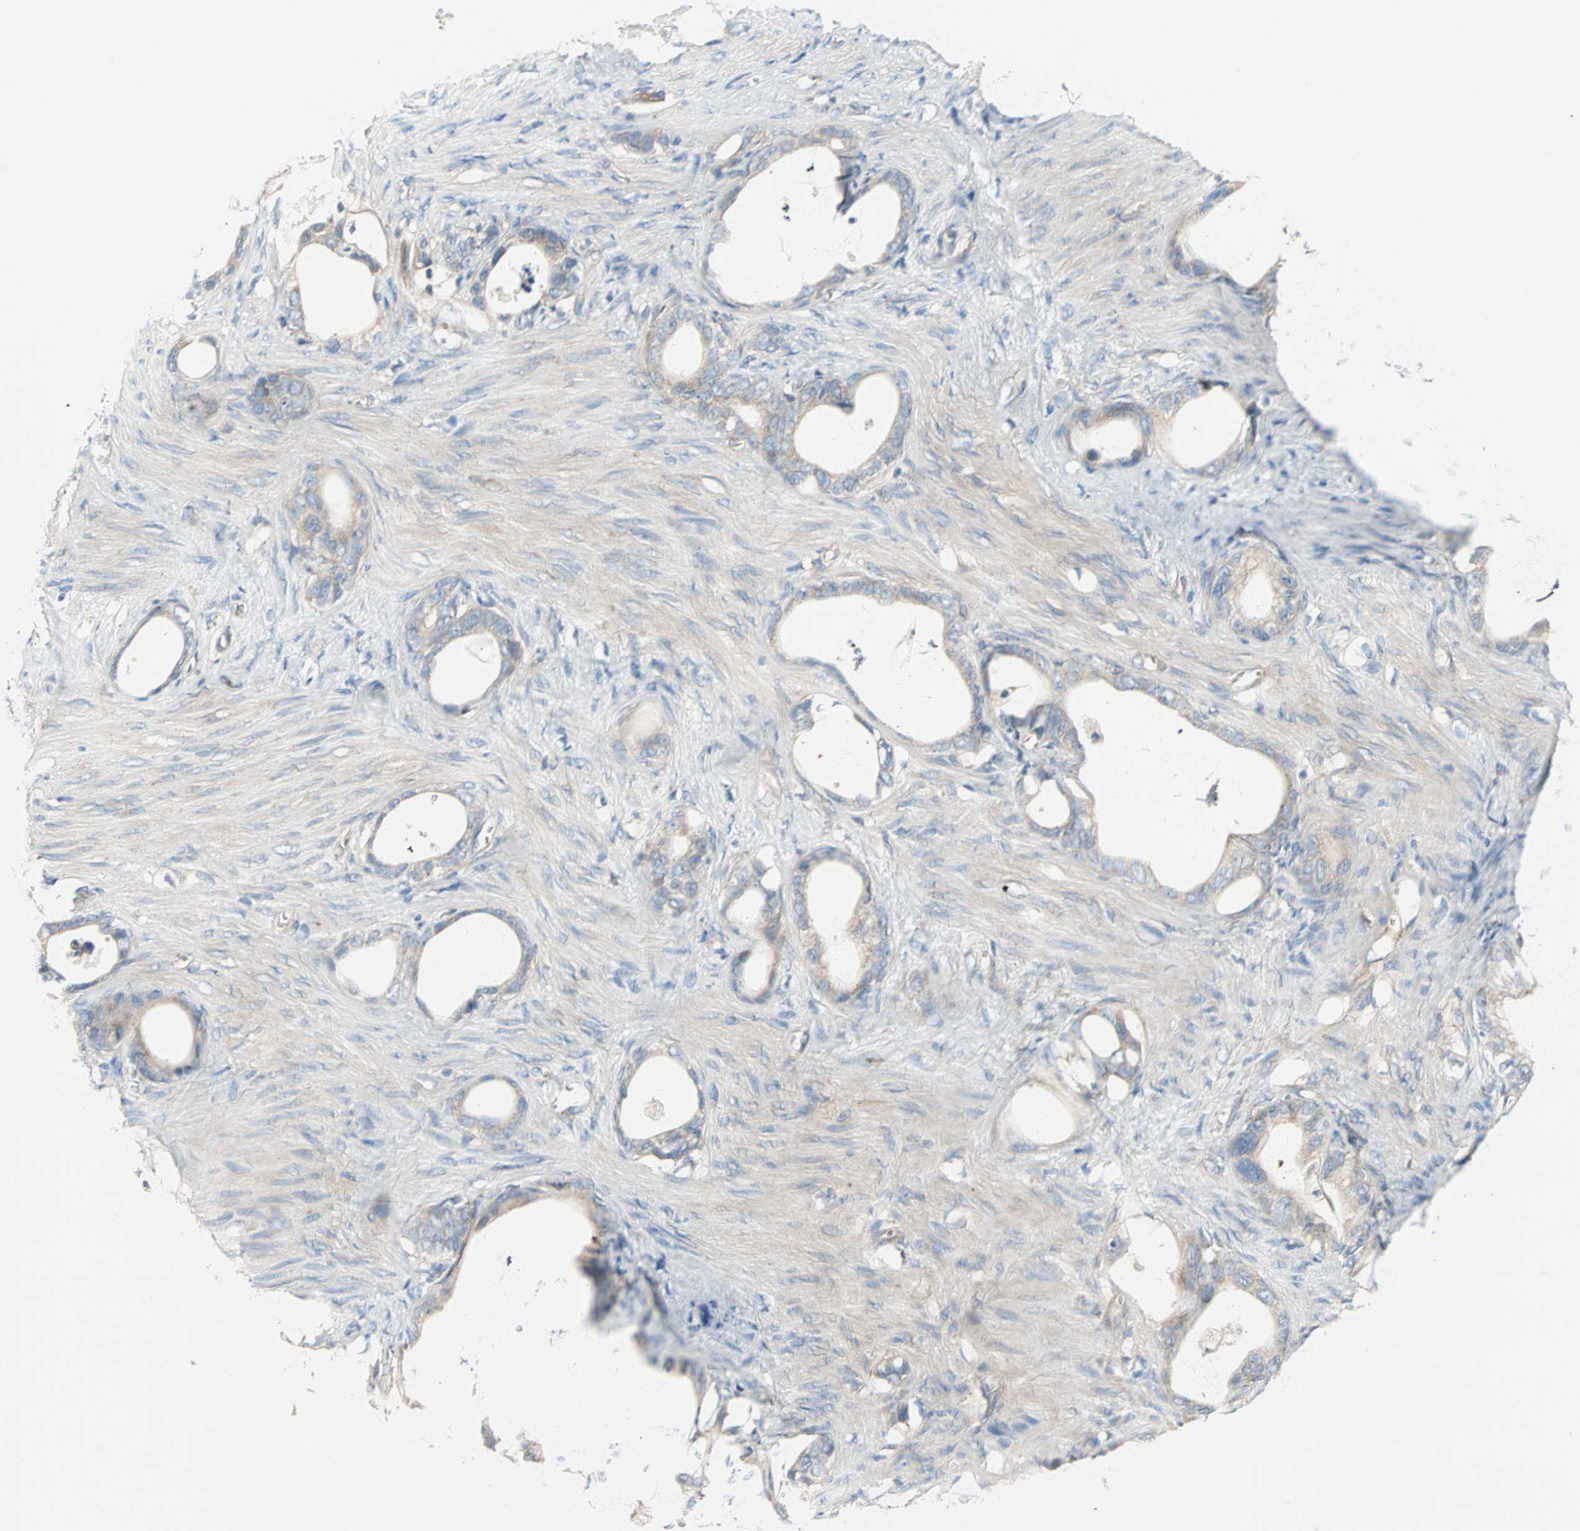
{"staining": {"intensity": "weak", "quantity": "25%-75%", "location": "cytoplasmic/membranous"}, "tissue": "stomach cancer", "cell_type": "Tumor cells", "image_type": "cancer", "snomed": [{"axis": "morphology", "description": "Adenocarcinoma, NOS"}, {"axis": "topography", "description": "Stomach"}], "caption": "Stomach cancer was stained to show a protein in brown. There is low levels of weak cytoplasmic/membranous positivity in about 25%-75% of tumor cells.", "gene": "PDE8A", "patient": {"sex": "female", "age": 75}}